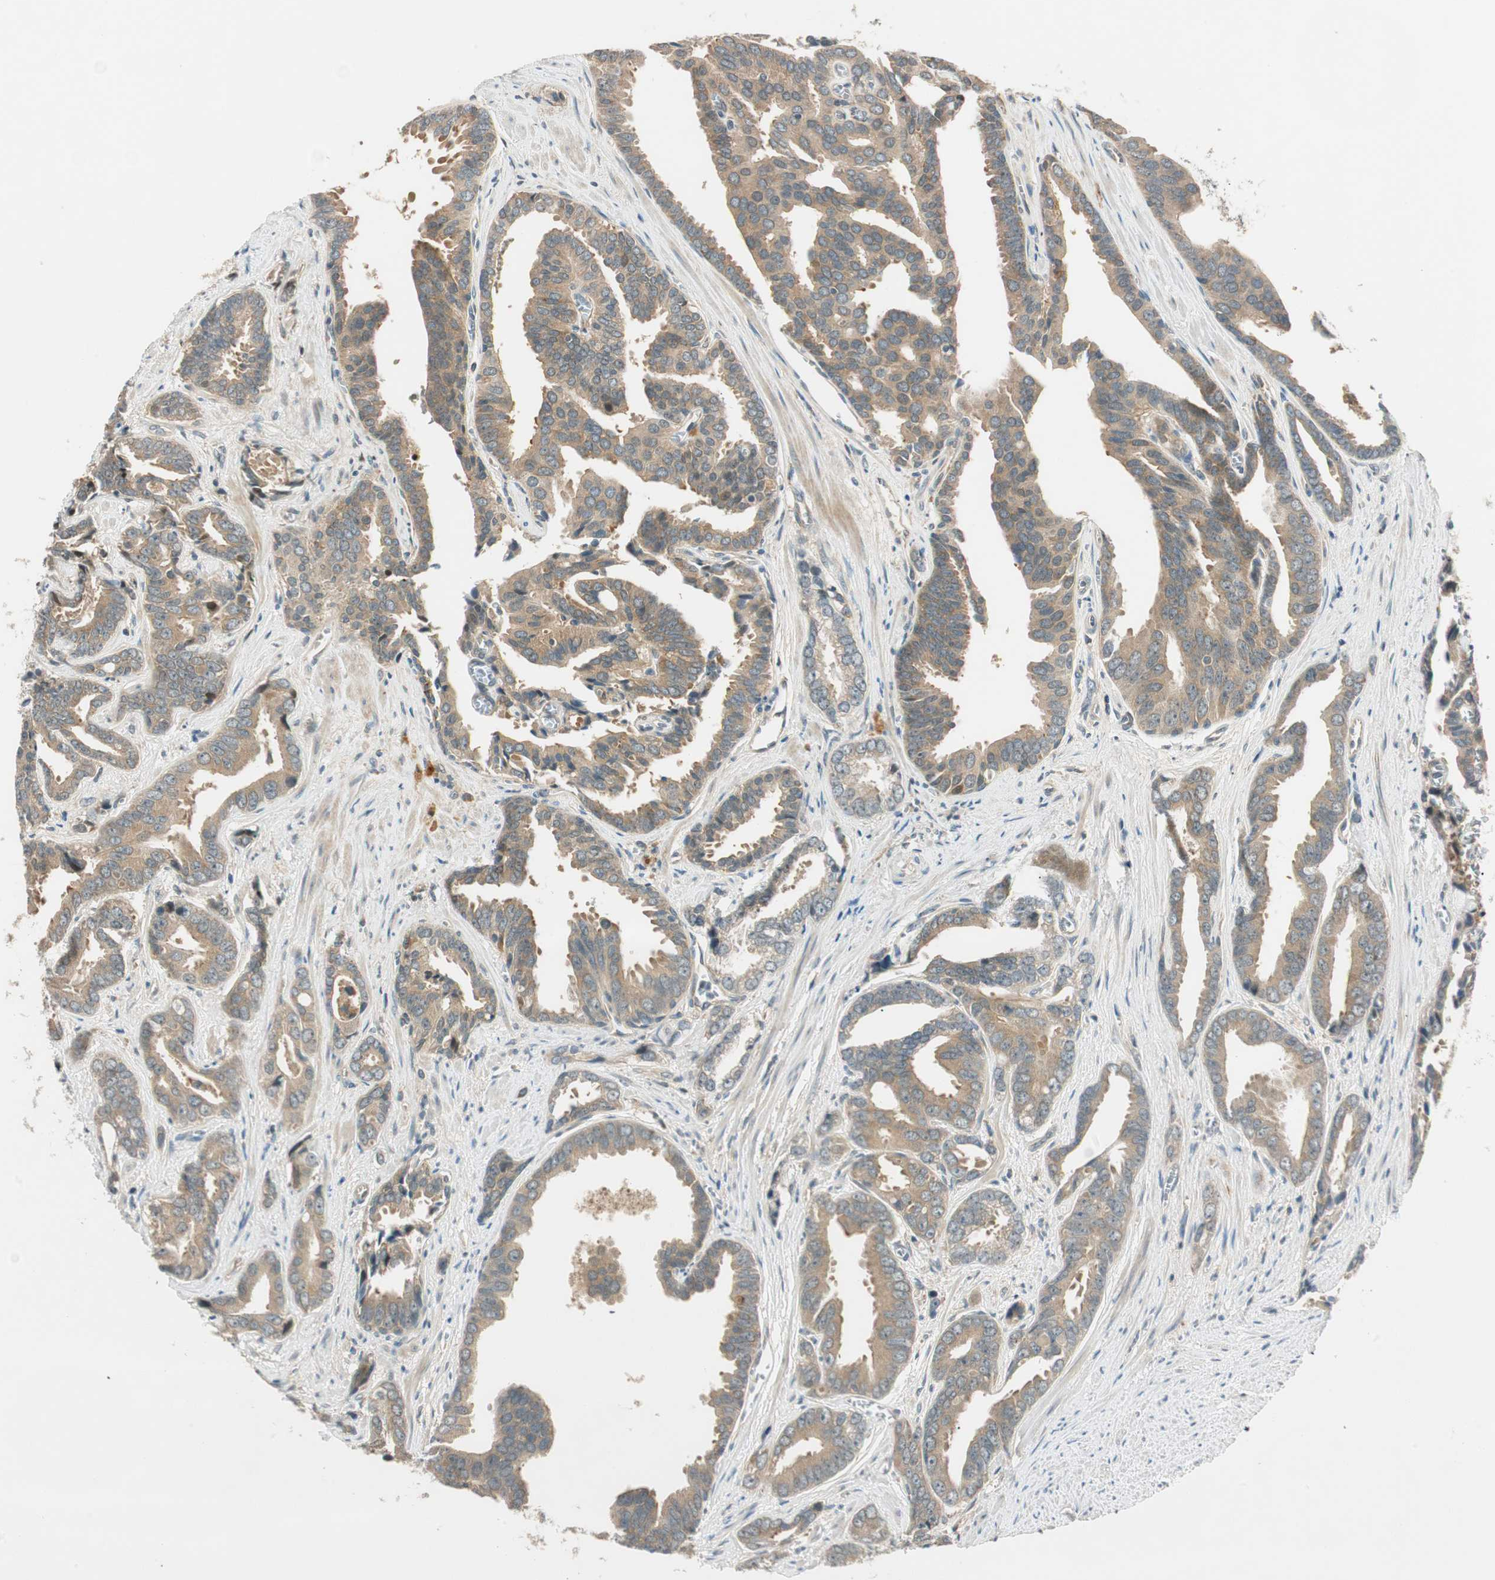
{"staining": {"intensity": "moderate", "quantity": ">75%", "location": "cytoplasmic/membranous"}, "tissue": "prostate cancer", "cell_type": "Tumor cells", "image_type": "cancer", "snomed": [{"axis": "morphology", "description": "Adenocarcinoma, High grade"}, {"axis": "topography", "description": "Prostate"}], "caption": "Moderate cytoplasmic/membranous staining is identified in approximately >75% of tumor cells in prostate cancer (high-grade adenocarcinoma).", "gene": "PSMD8", "patient": {"sex": "male", "age": 67}}